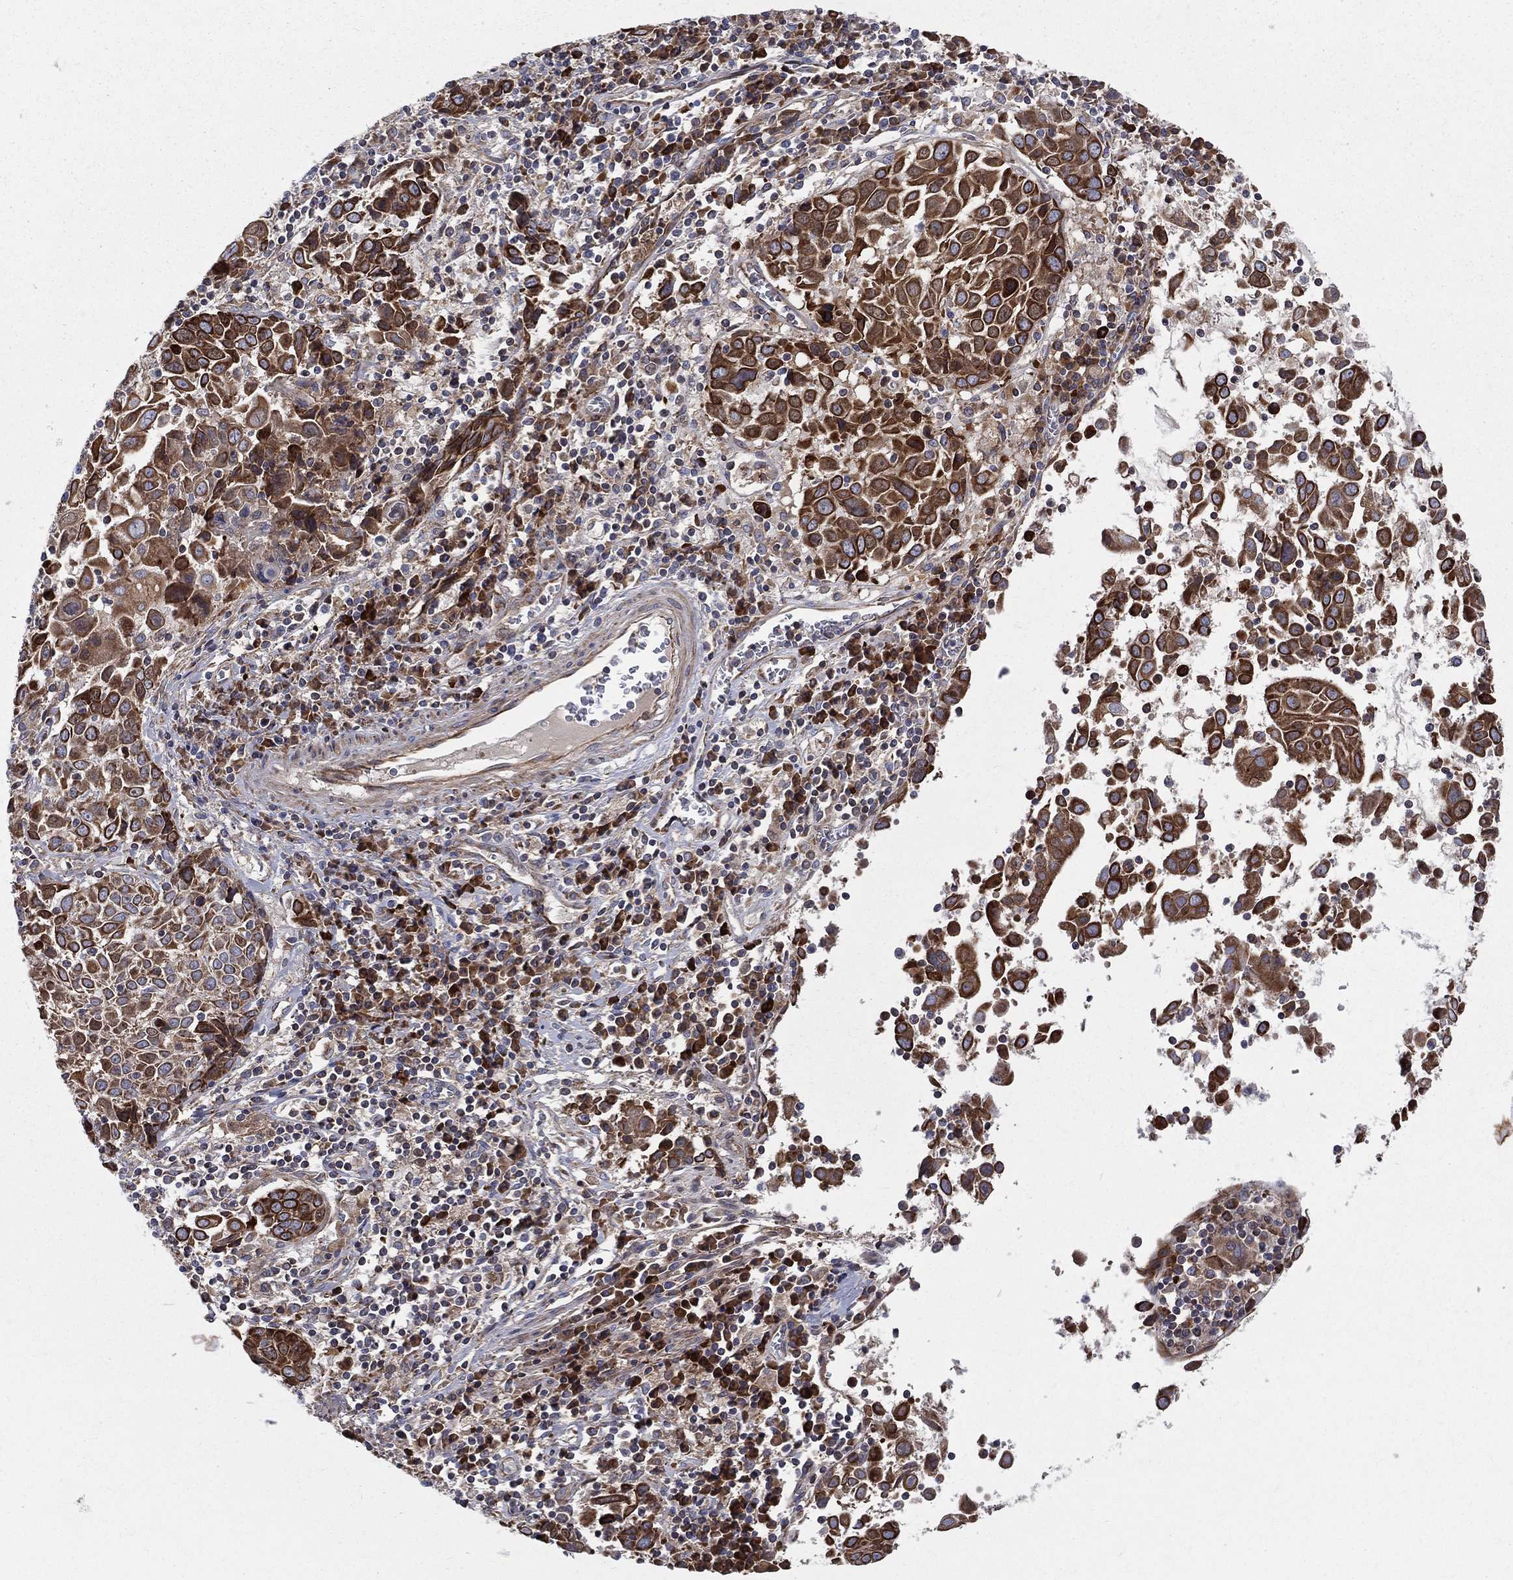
{"staining": {"intensity": "strong", "quantity": ">75%", "location": "cytoplasmic/membranous"}, "tissue": "lung cancer", "cell_type": "Tumor cells", "image_type": "cancer", "snomed": [{"axis": "morphology", "description": "Squamous cell carcinoma, NOS"}, {"axis": "topography", "description": "Lung"}], "caption": "Immunohistochemical staining of lung cancer (squamous cell carcinoma) exhibits strong cytoplasmic/membranous protein staining in approximately >75% of tumor cells.", "gene": "MIX23", "patient": {"sex": "male", "age": 57}}